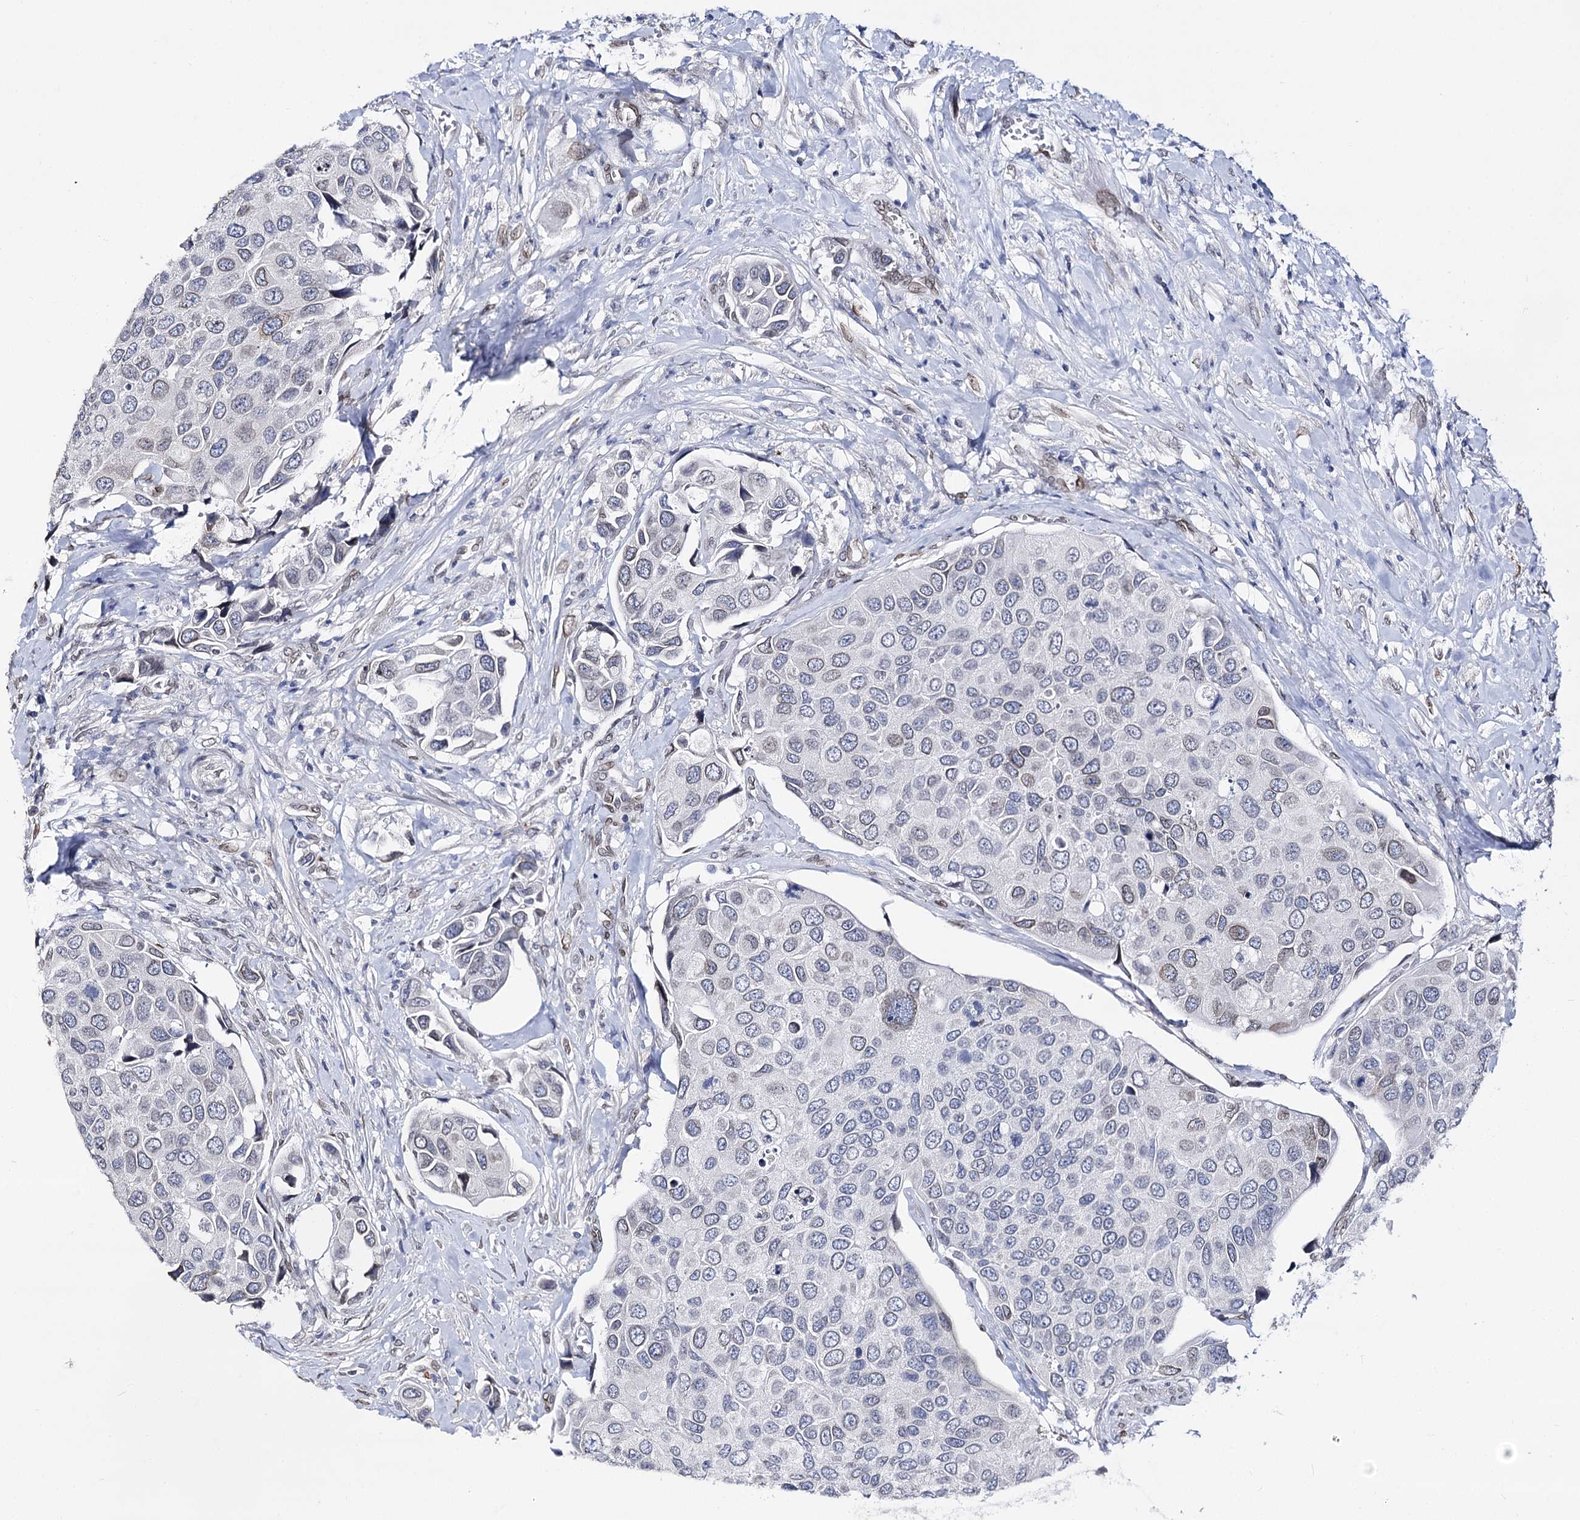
{"staining": {"intensity": "negative", "quantity": "none", "location": "none"}, "tissue": "urothelial cancer", "cell_type": "Tumor cells", "image_type": "cancer", "snomed": [{"axis": "morphology", "description": "Urothelial carcinoma, High grade"}, {"axis": "topography", "description": "Urinary bladder"}], "caption": "This micrograph is of urothelial cancer stained with IHC to label a protein in brown with the nuclei are counter-stained blue. There is no expression in tumor cells.", "gene": "TMEM201", "patient": {"sex": "male", "age": 74}}